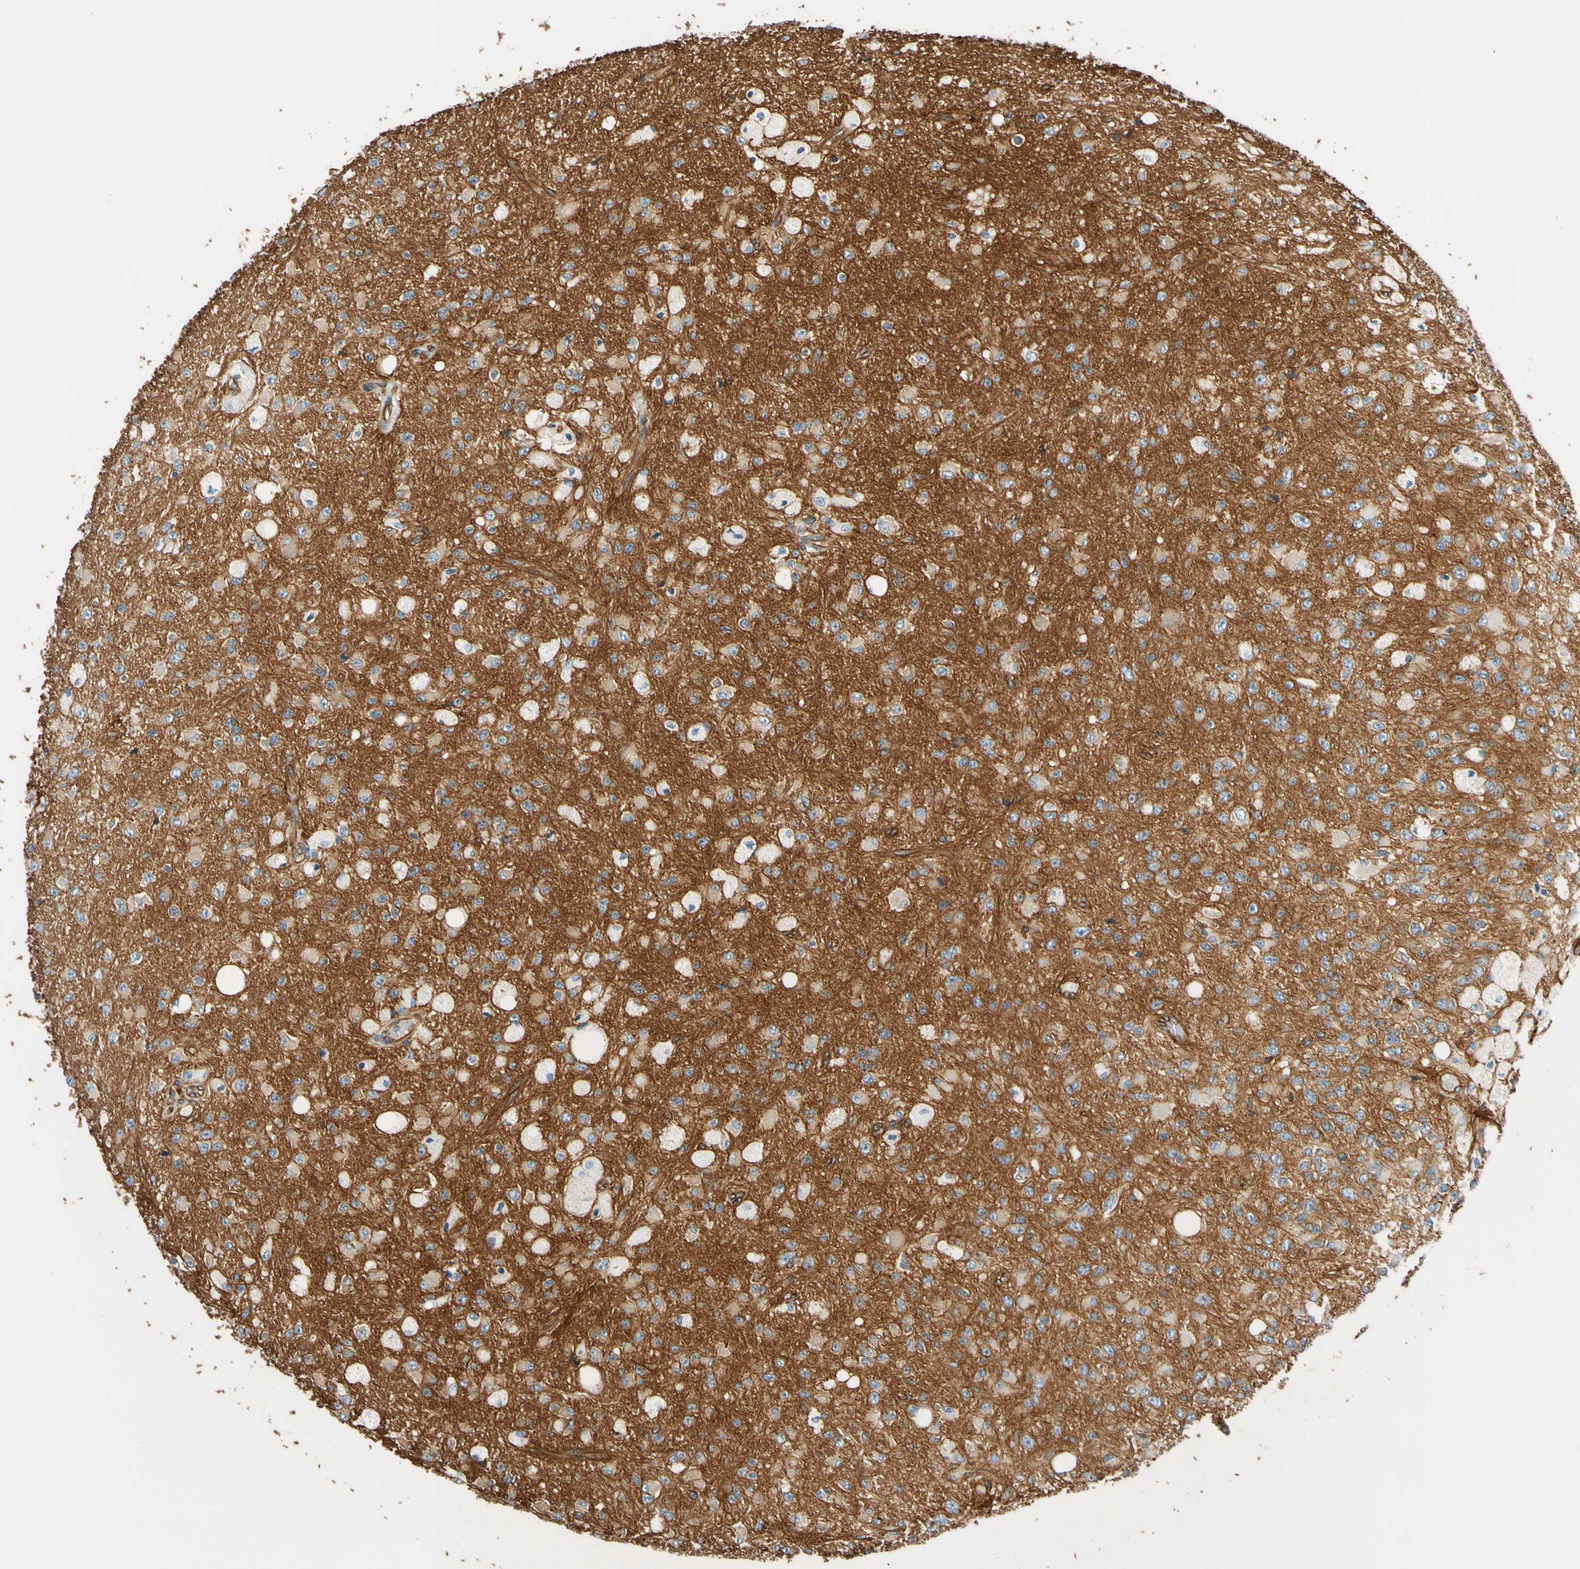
{"staining": {"intensity": "weak", "quantity": ">75%", "location": "cytoplasmic/membranous"}, "tissue": "glioma", "cell_type": "Tumor cells", "image_type": "cancer", "snomed": [{"axis": "morphology", "description": "Glioma, malignant, High grade"}, {"axis": "topography", "description": "pancreas cauda"}], "caption": "Immunohistochemical staining of human malignant glioma (high-grade) shows weak cytoplasmic/membranous protein expression in approximately >75% of tumor cells.", "gene": "SPTAN1", "patient": {"sex": "male", "age": 60}}